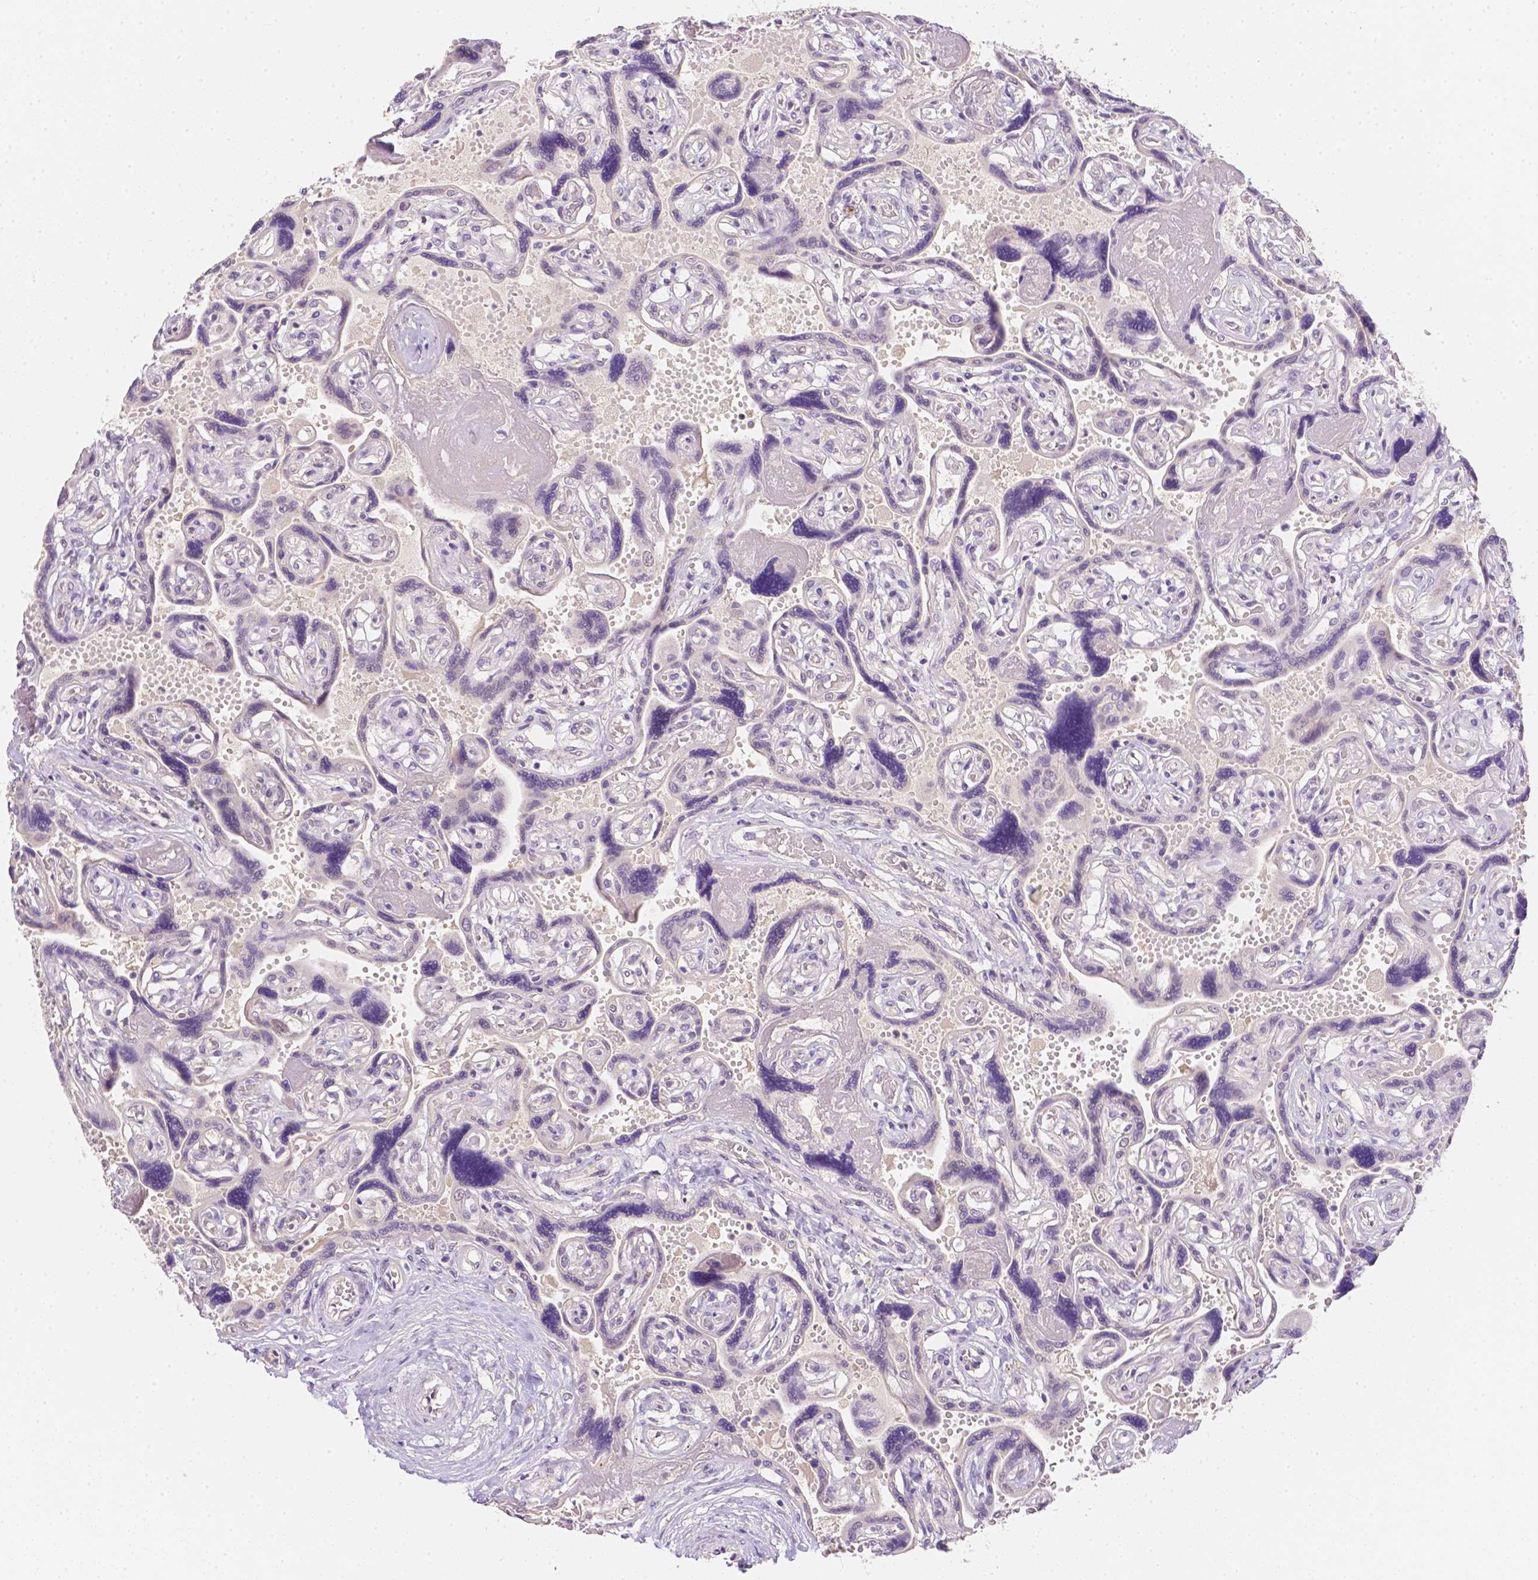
{"staining": {"intensity": "negative", "quantity": "none", "location": "none"}, "tissue": "placenta", "cell_type": "Decidual cells", "image_type": "normal", "snomed": [{"axis": "morphology", "description": "Normal tissue, NOS"}, {"axis": "topography", "description": "Placenta"}], "caption": "Unremarkable placenta was stained to show a protein in brown. There is no significant positivity in decidual cells. The staining was performed using DAB to visualize the protein expression in brown, while the nuclei were stained in blue with hematoxylin (Magnification: 20x).", "gene": "C10orf67", "patient": {"sex": "female", "age": 32}}